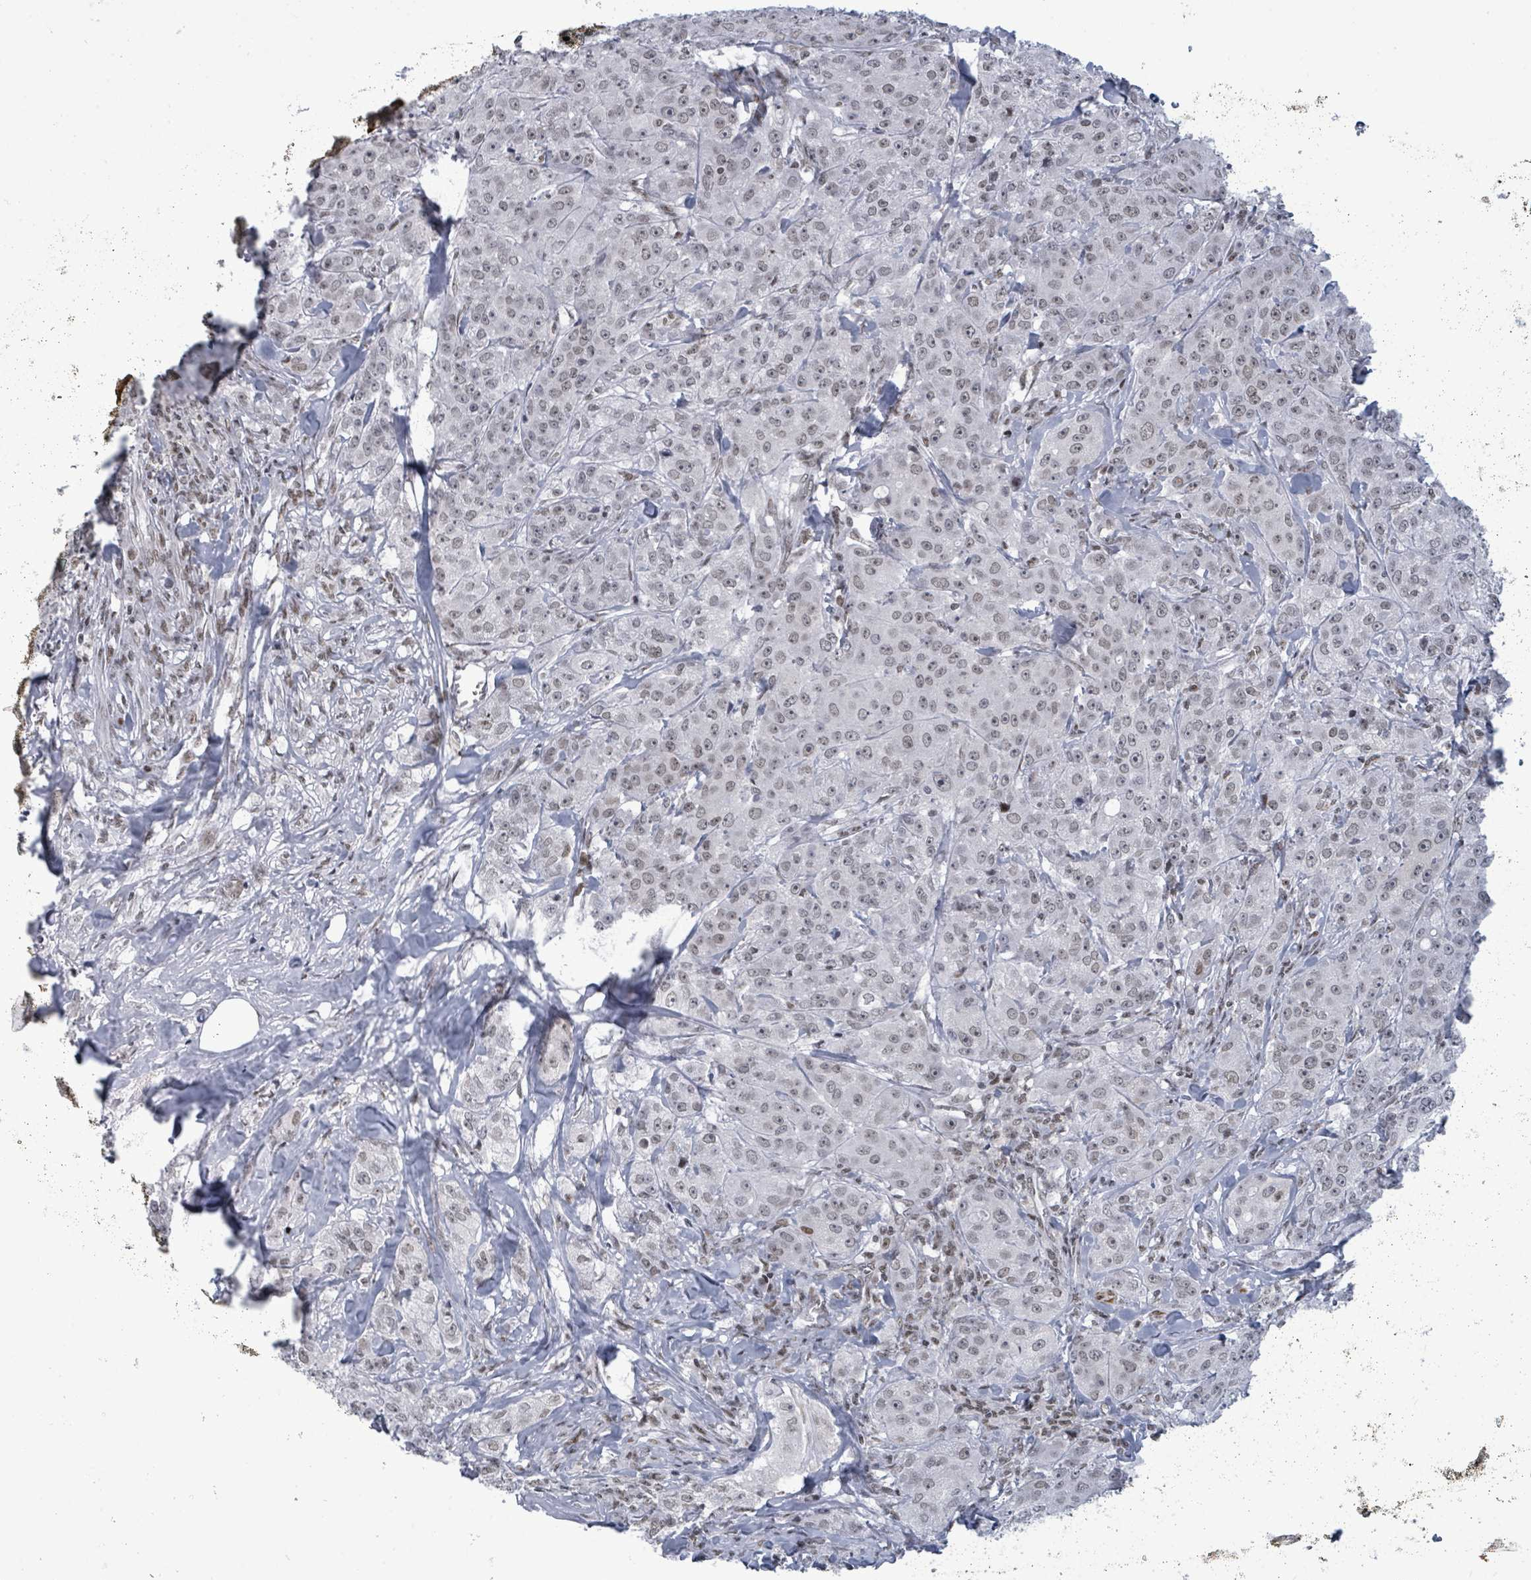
{"staining": {"intensity": "weak", "quantity": "25%-75%", "location": "nuclear"}, "tissue": "breast cancer", "cell_type": "Tumor cells", "image_type": "cancer", "snomed": [{"axis": "morphology", "description": "Duct carcinoma"}, {"axis": "topography", "description": "Breast"}], "caption": "This is a micrograph of immunohistochemistry (IHC) staining of breast cancer (invasive ductal carcinoma), which shows weak expression in the nuclear of tumor cells.", "gene": "ERCC5", "patient": {"sex": "female", "age": 43}}